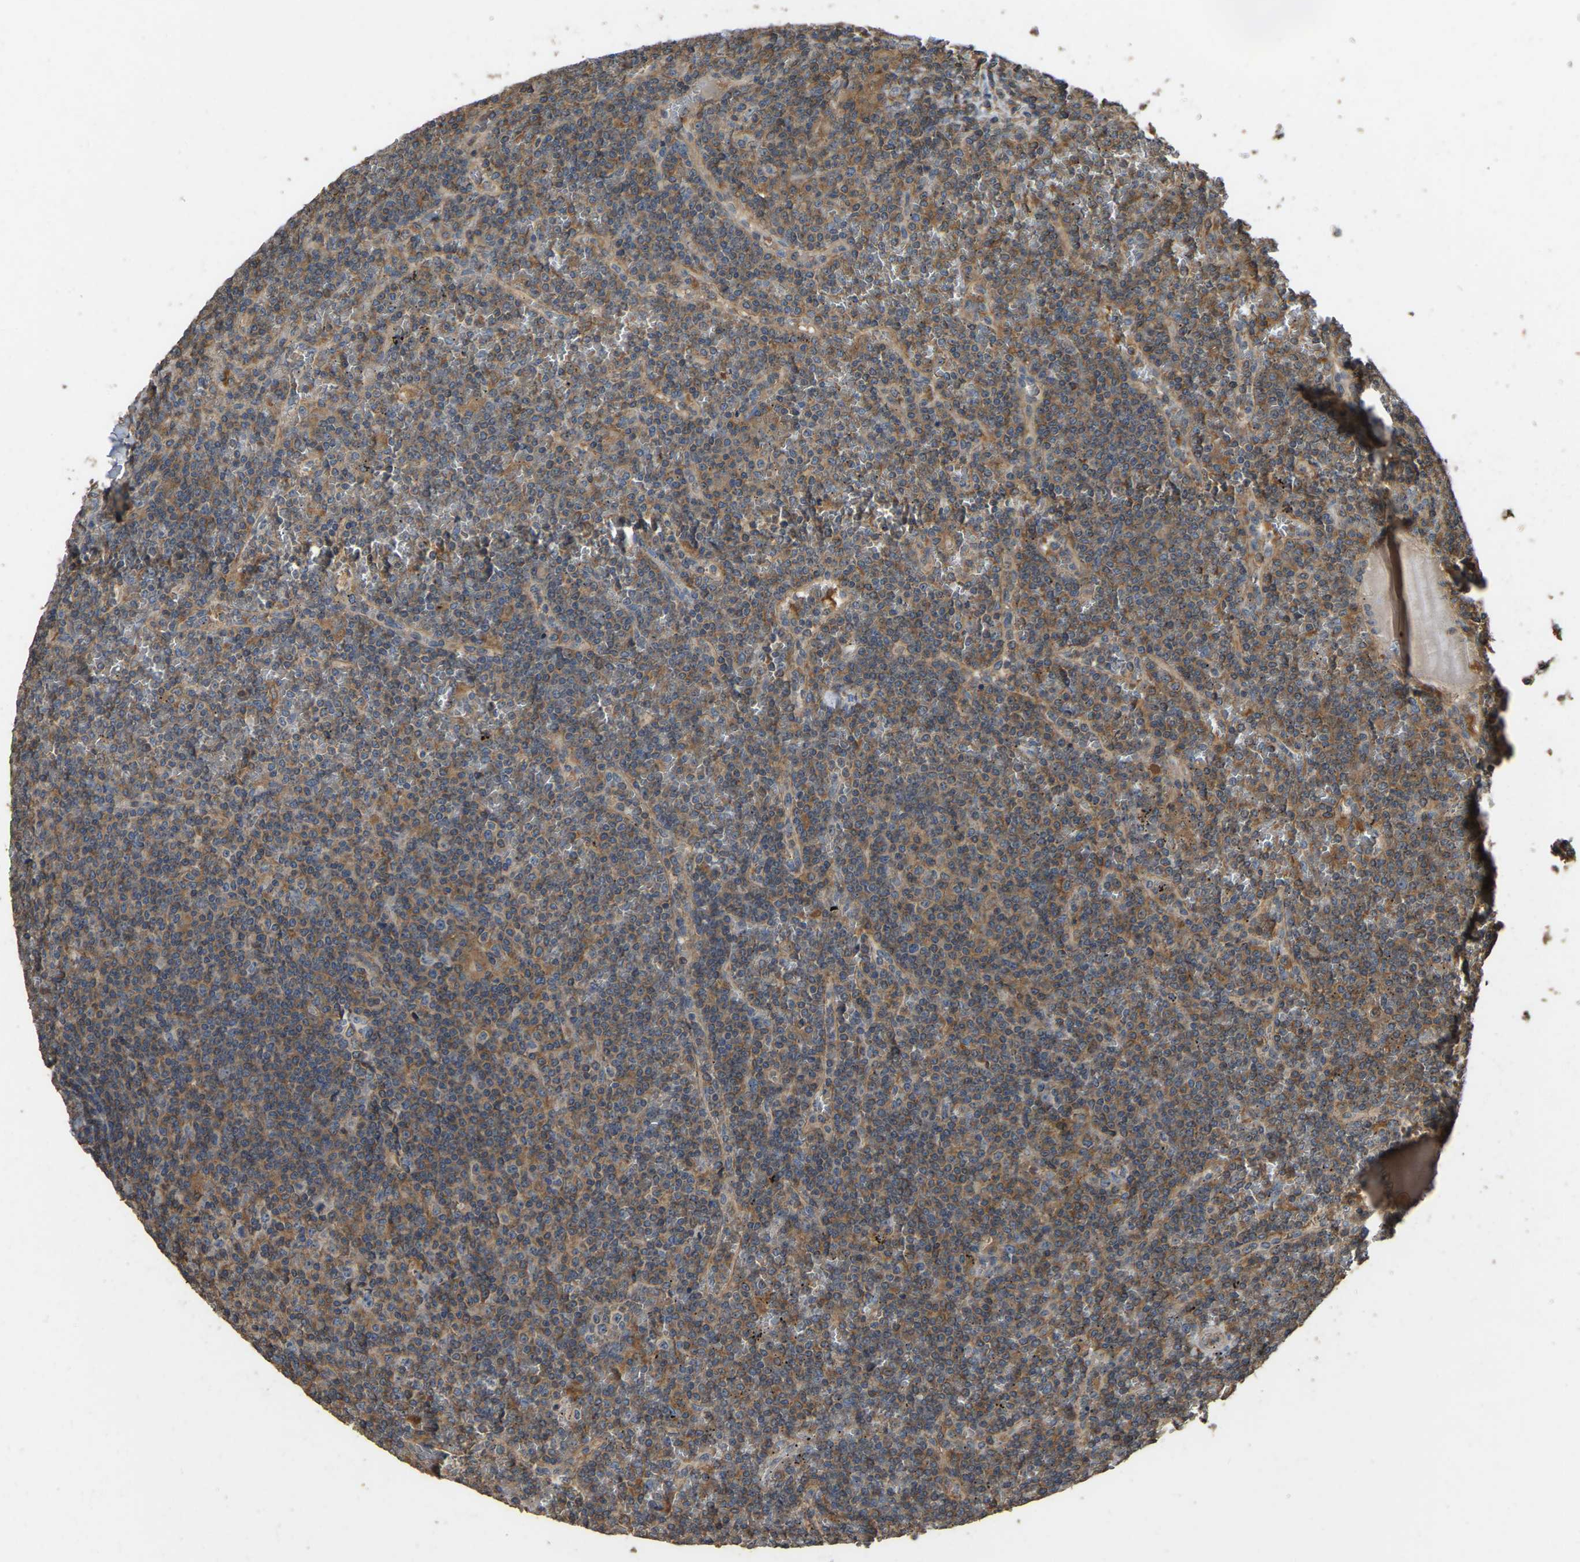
{"staining": {"intensity": "weak", "quantity": "25%-75%", "location": "cytoplasmic/membranous"}, "tissue": "lymphoma", "cell_type": "Tumor cells", "image_type": "cancer", "snomed": [{"axis": "morphology", "description": "Malignant lymphoma, non-Hodgkin's type, Low grade"}, {"axis": "topography", "description": "Spleen"}], "caption": "A histopathology image of human malignant lymphoma, non-Hodgkin's type (low-grade) stained for a protein shows weak cytoplasmic/membranous brown staining in tumor cells. The staining was performed using DAB, with brown indicating positive protein expression. Nuclei are stained blue with hematoxylin.", "gene": "FHIT", "patient": {"sex": "female", "age": 19}}